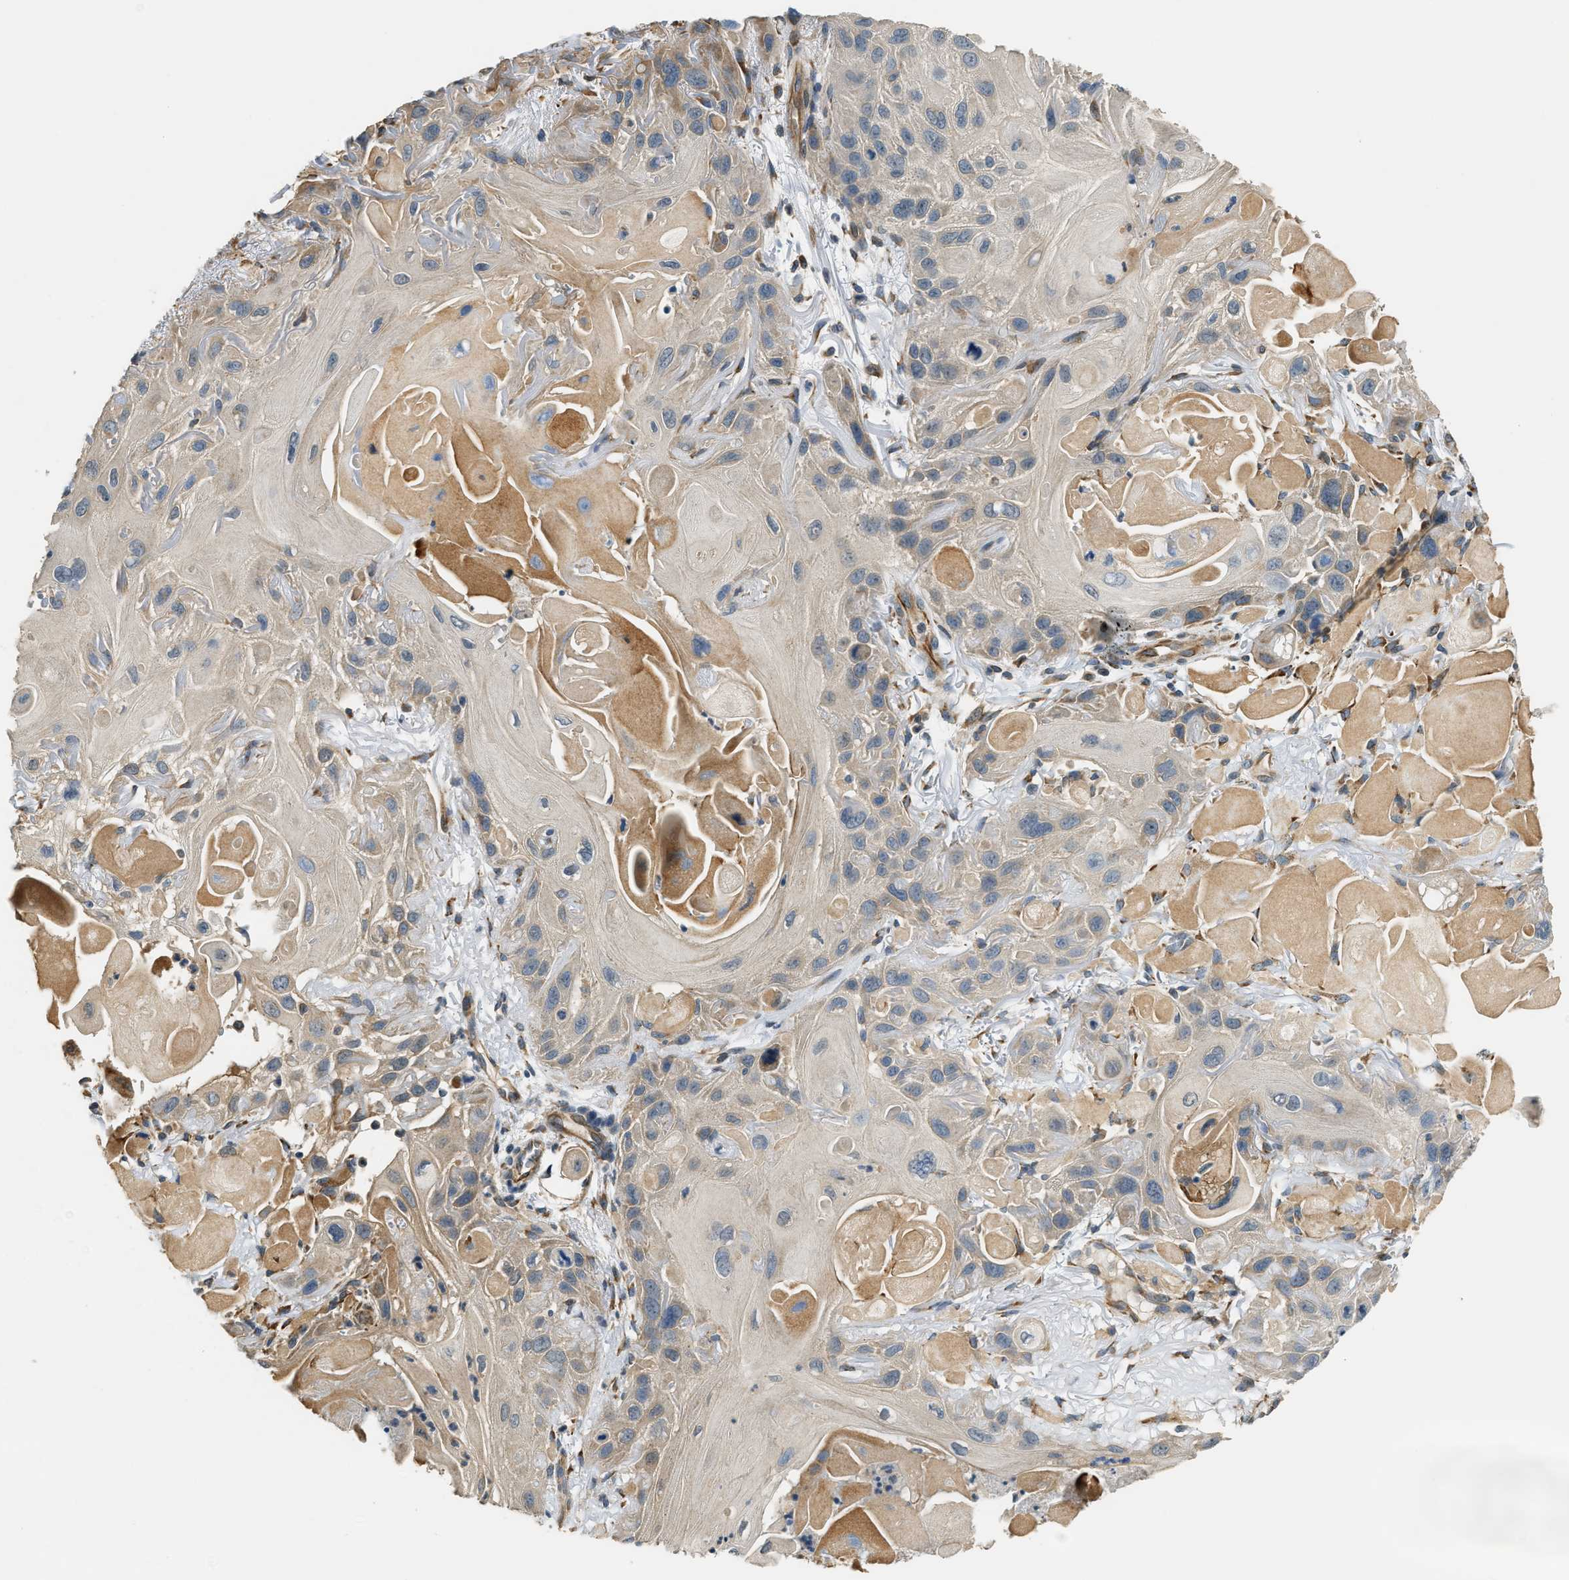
{"staining": {"intensity": "weak", "quantity": "25%-75%", "location": "cytoplasmic/membranous"}, "tissue": "skin cancer", "cell_type": "Tumor cells", "image_type": "cancer", "snomed": [{"axis": "morphology", "description": "Squamous cell carcinoma, NOS"}, {"axis": "topography", "description": "Skin"}], "caption": "The immunohistochemical stain shows weak cytoplasmic/membranous positivity in tumor cells of skin cancer tissue.", "gene": "ALOX12", "patient": {"sex": "female", "age": 77}}